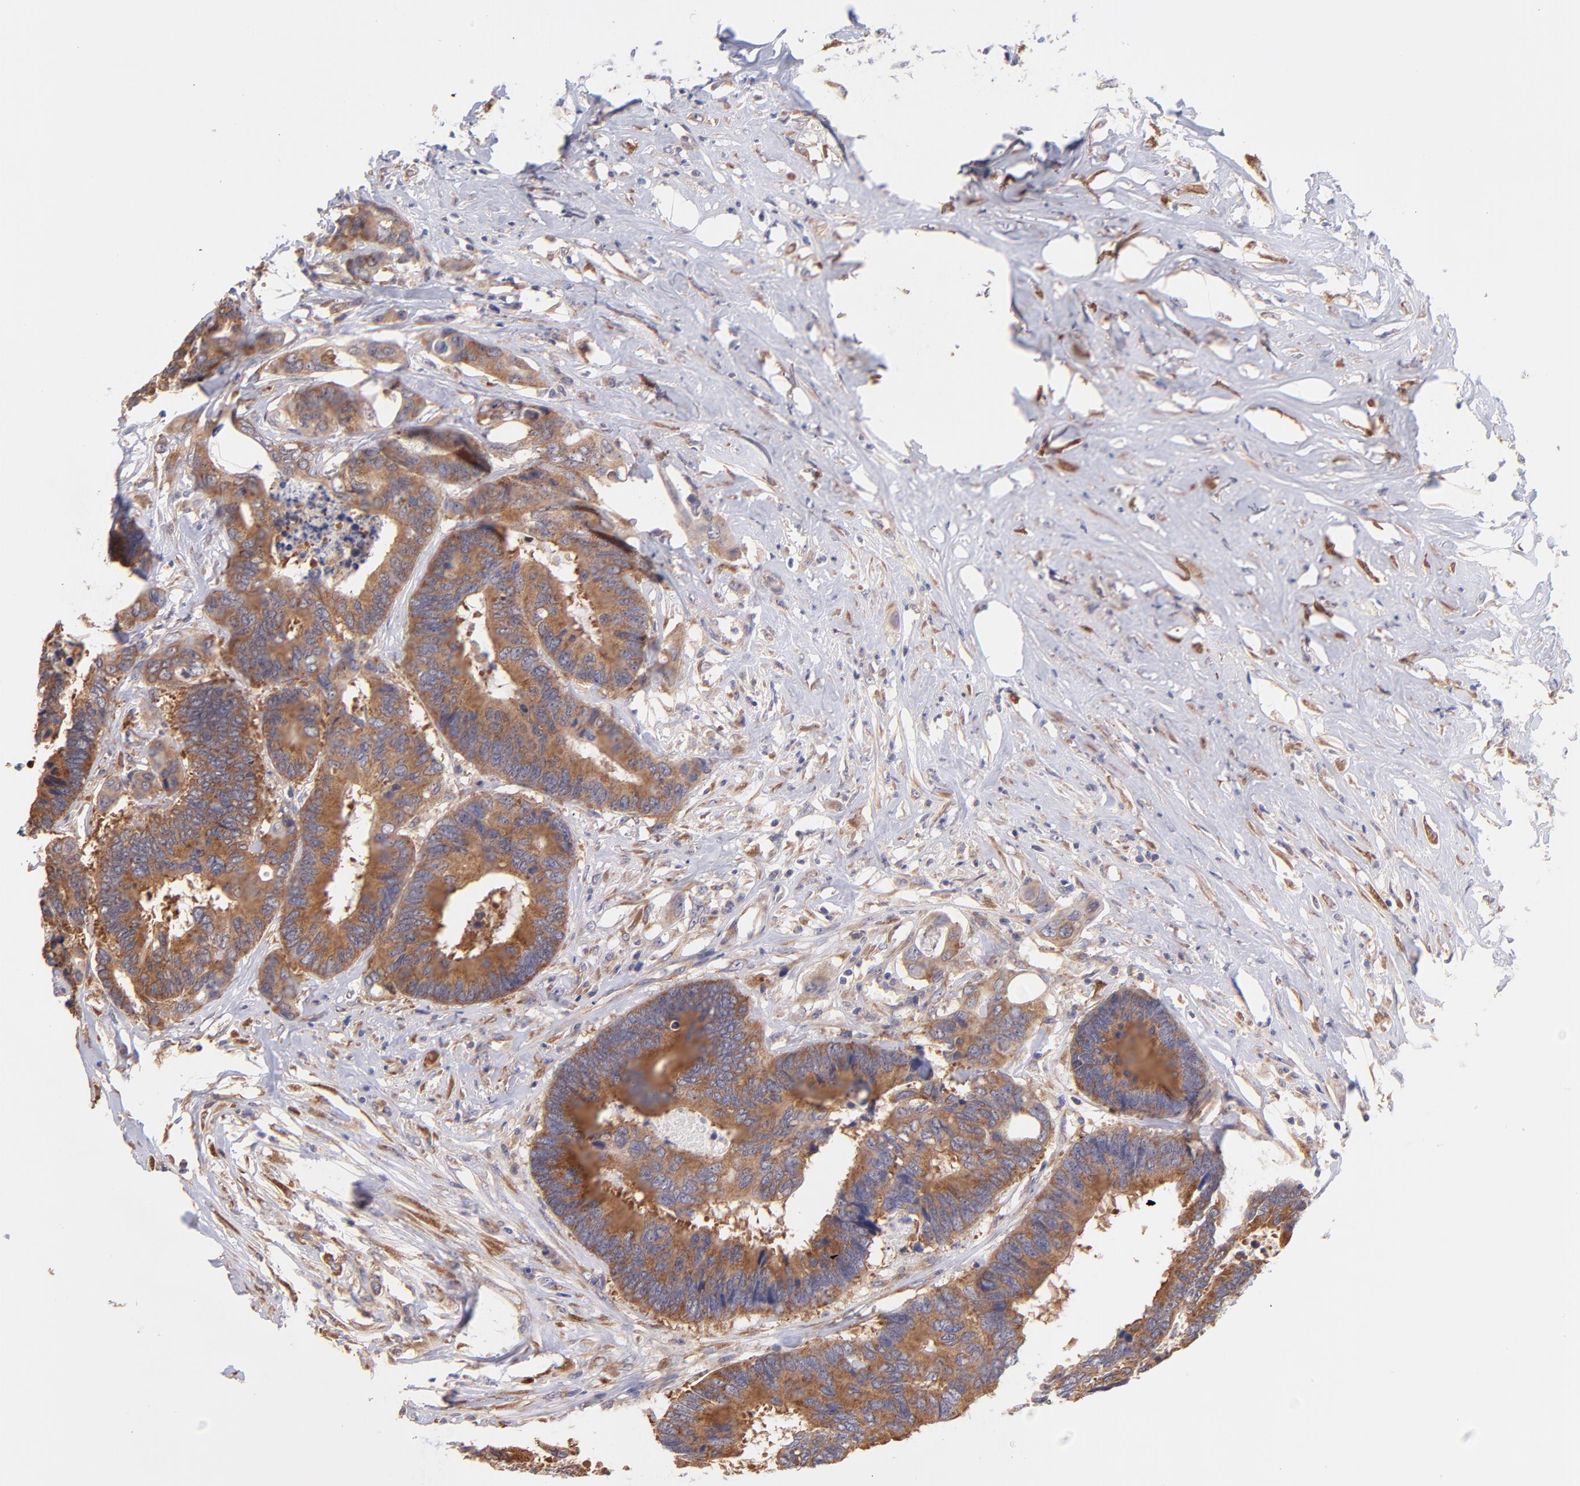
{"staining": {"intensity": "moderate", "quantity": ">75%", "location": "cytoplasmic/membranous"}, "tissue": "colorectal cancer", "cell_type": "Tumor cells", "image_type": "cancer", "snomed": [{"axis": "morphology", "description": "Adenocarcinoma, NOS"}, {"axis": "topography", "description": "Rectum"}], "caption": "Immunohistochemistry (IHC) histopathology image of neoplastic tissue: colorectal adenocarcinoma stained using immunohistochemistry (IHC) exhibits medium levels of moderate protein expression localized specifically in the cytoplasmic/membranous of tumor cells, appearing as a cytoplasmic/membranous brown color.", "gene": "RPL11", "patient": {"sex": "male", "age": 55}}